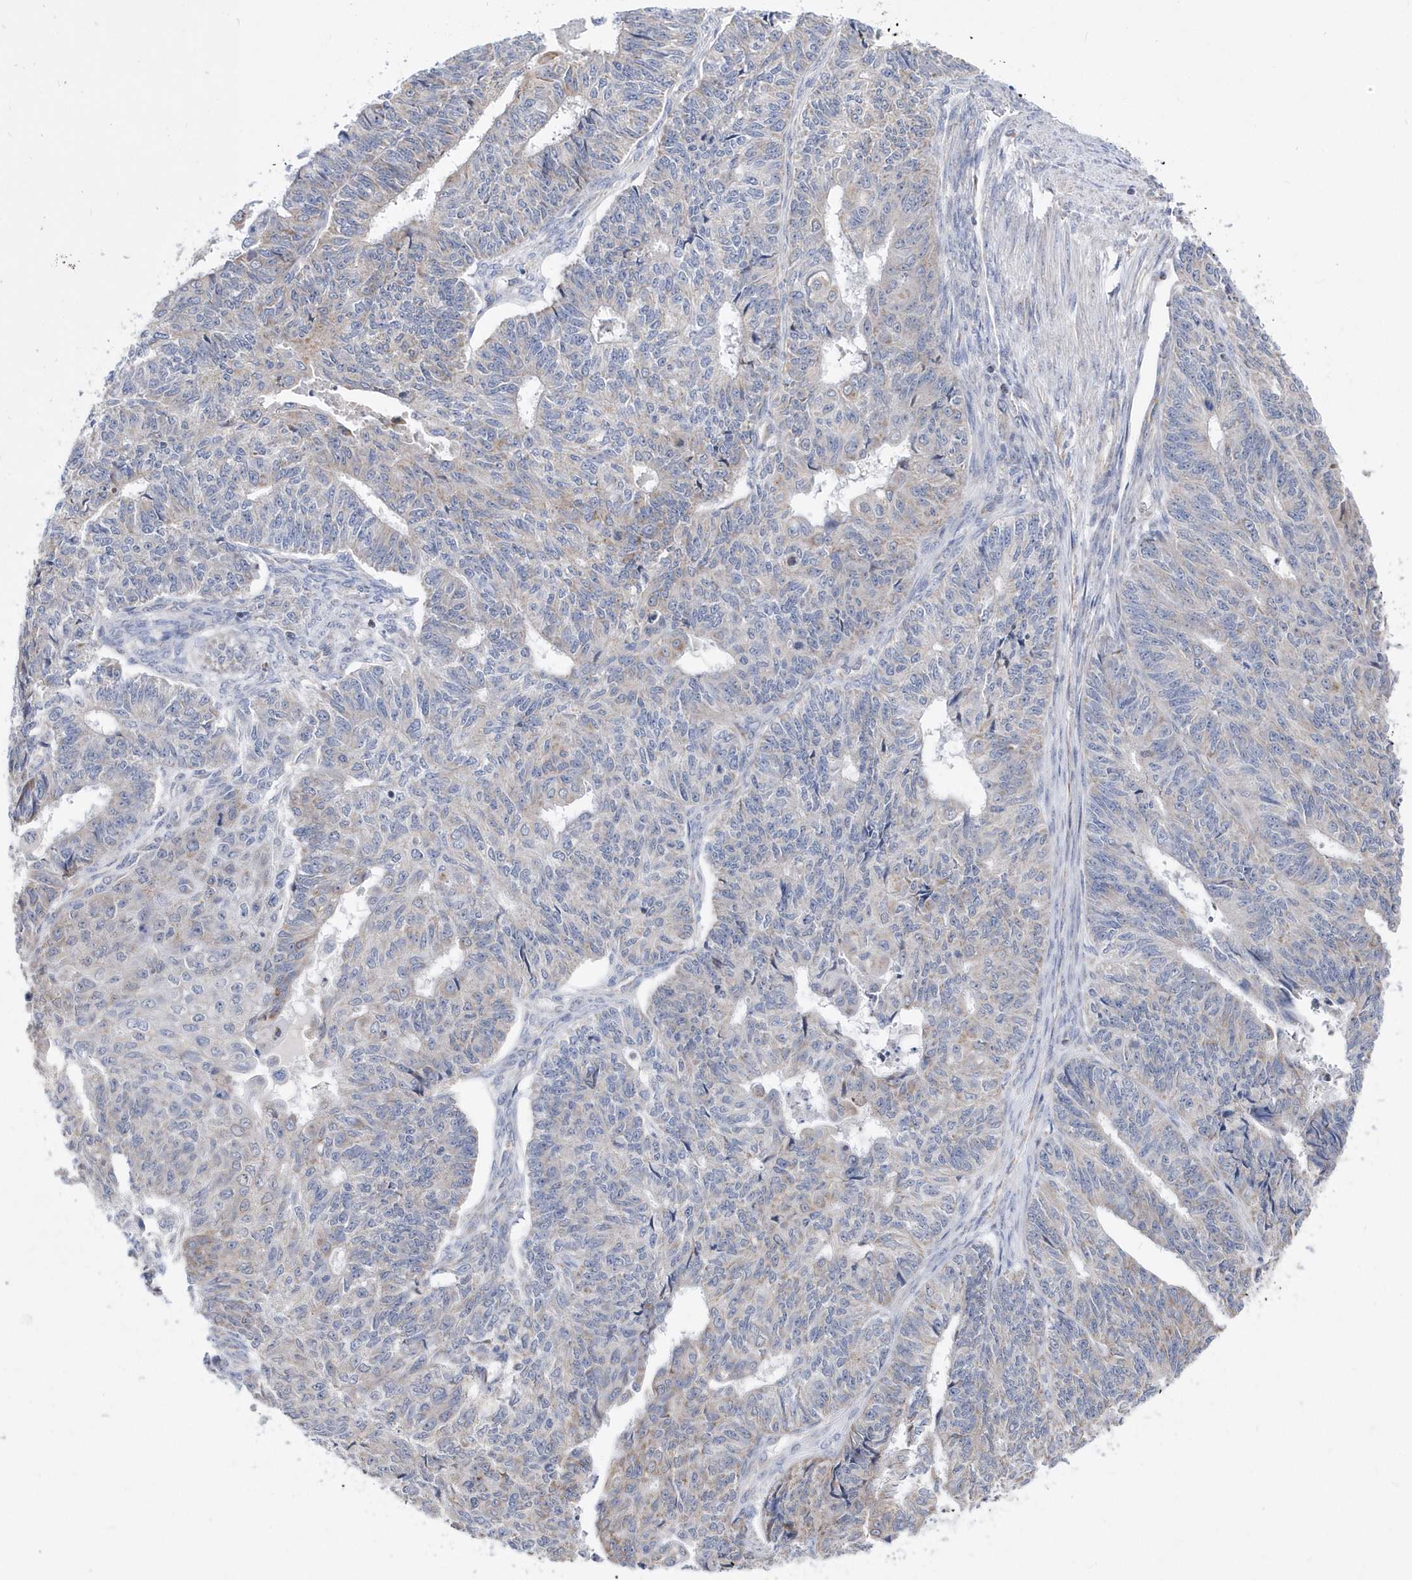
{"staining": {"intensity": "negative", "quantity": "none", "location": "none"}, "tissue": "endometrial cancer", "cell_type": "Tumor cells", "image_type": "cancer", "snomed": [{"axis": "morphology", "description": "Adenocarcinoma, NOS"}, {"axis": "topography", "description": "Endometrium"}], "caption": "This is a image of IHC staining of adenocarcinoma (endometrial), which shows no staining in tumor cells.", "gene": "SPATA5", "patient": {"sex": "female", "age": 32}}